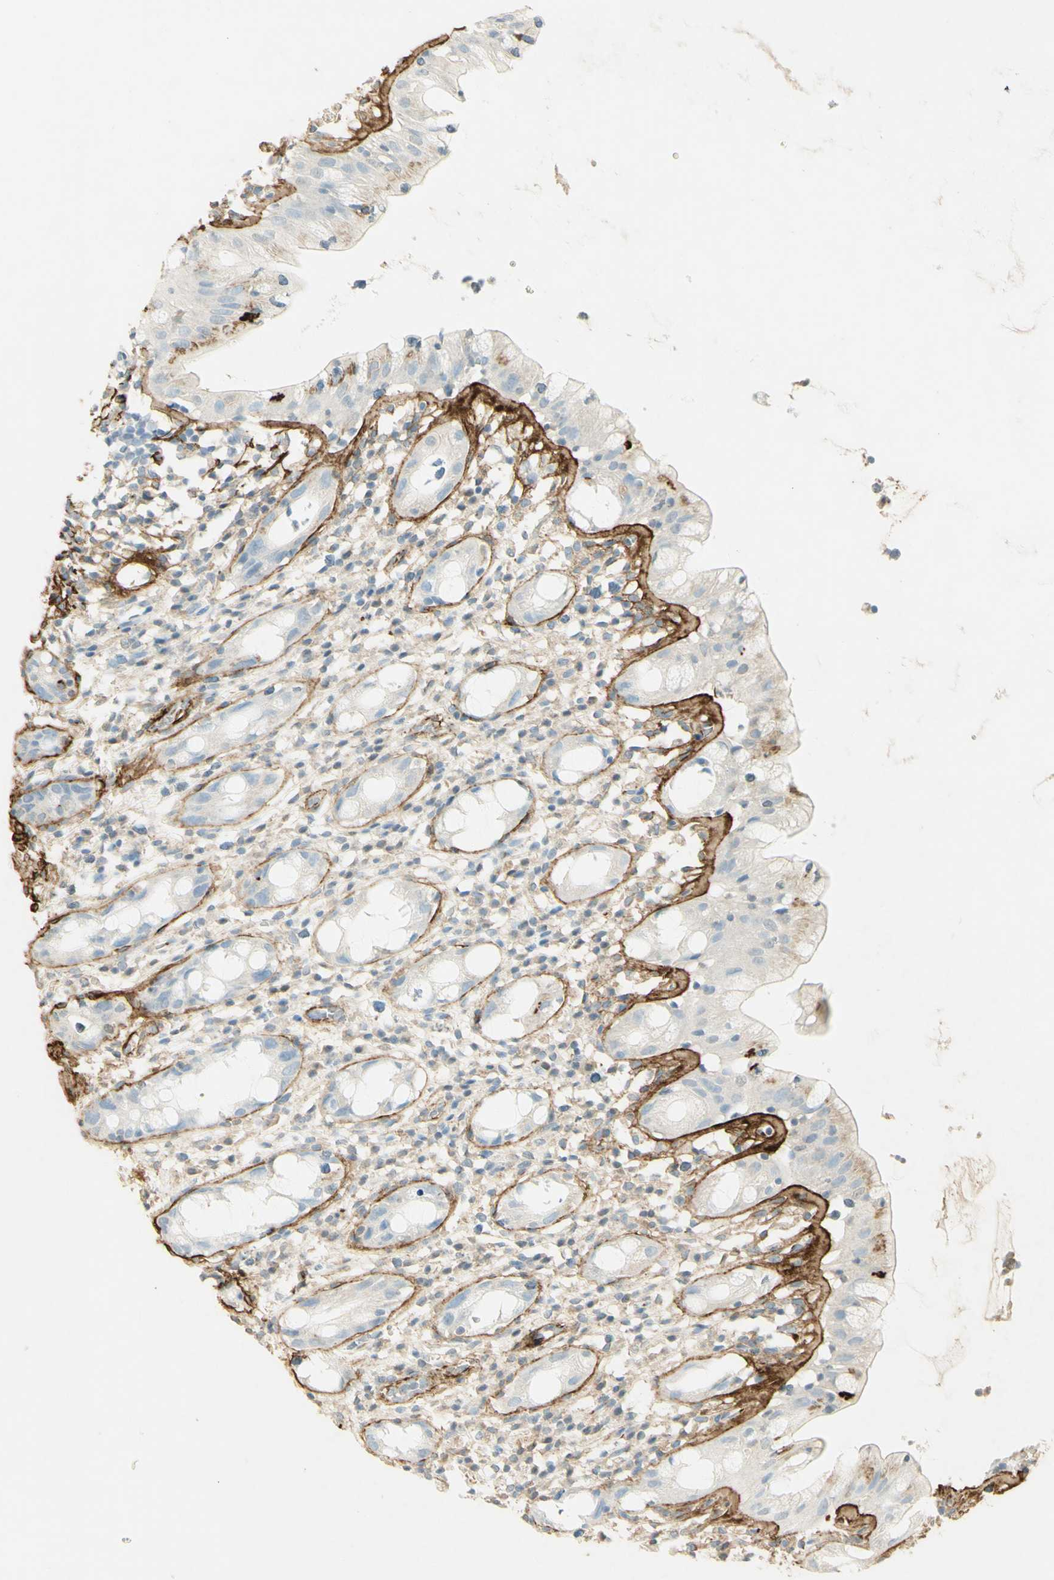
{"staining": {"intensity": "negative", "quantity": "none", "location": "none"}, "tissue": "rectum", "cell_type": "Glandular cells", "image_type": "normal", "snomed": [{"axis": "morphology", "description": "Normal tissue, NOS"}, {"axis": "topography", "description": "Rectum"}], "caption": "A histopathology image of rectum stained for a protein demonstrates no brown staining in glandular cells.", "gene": "TNN", "patient": {"sex": "male", "age": 44}}